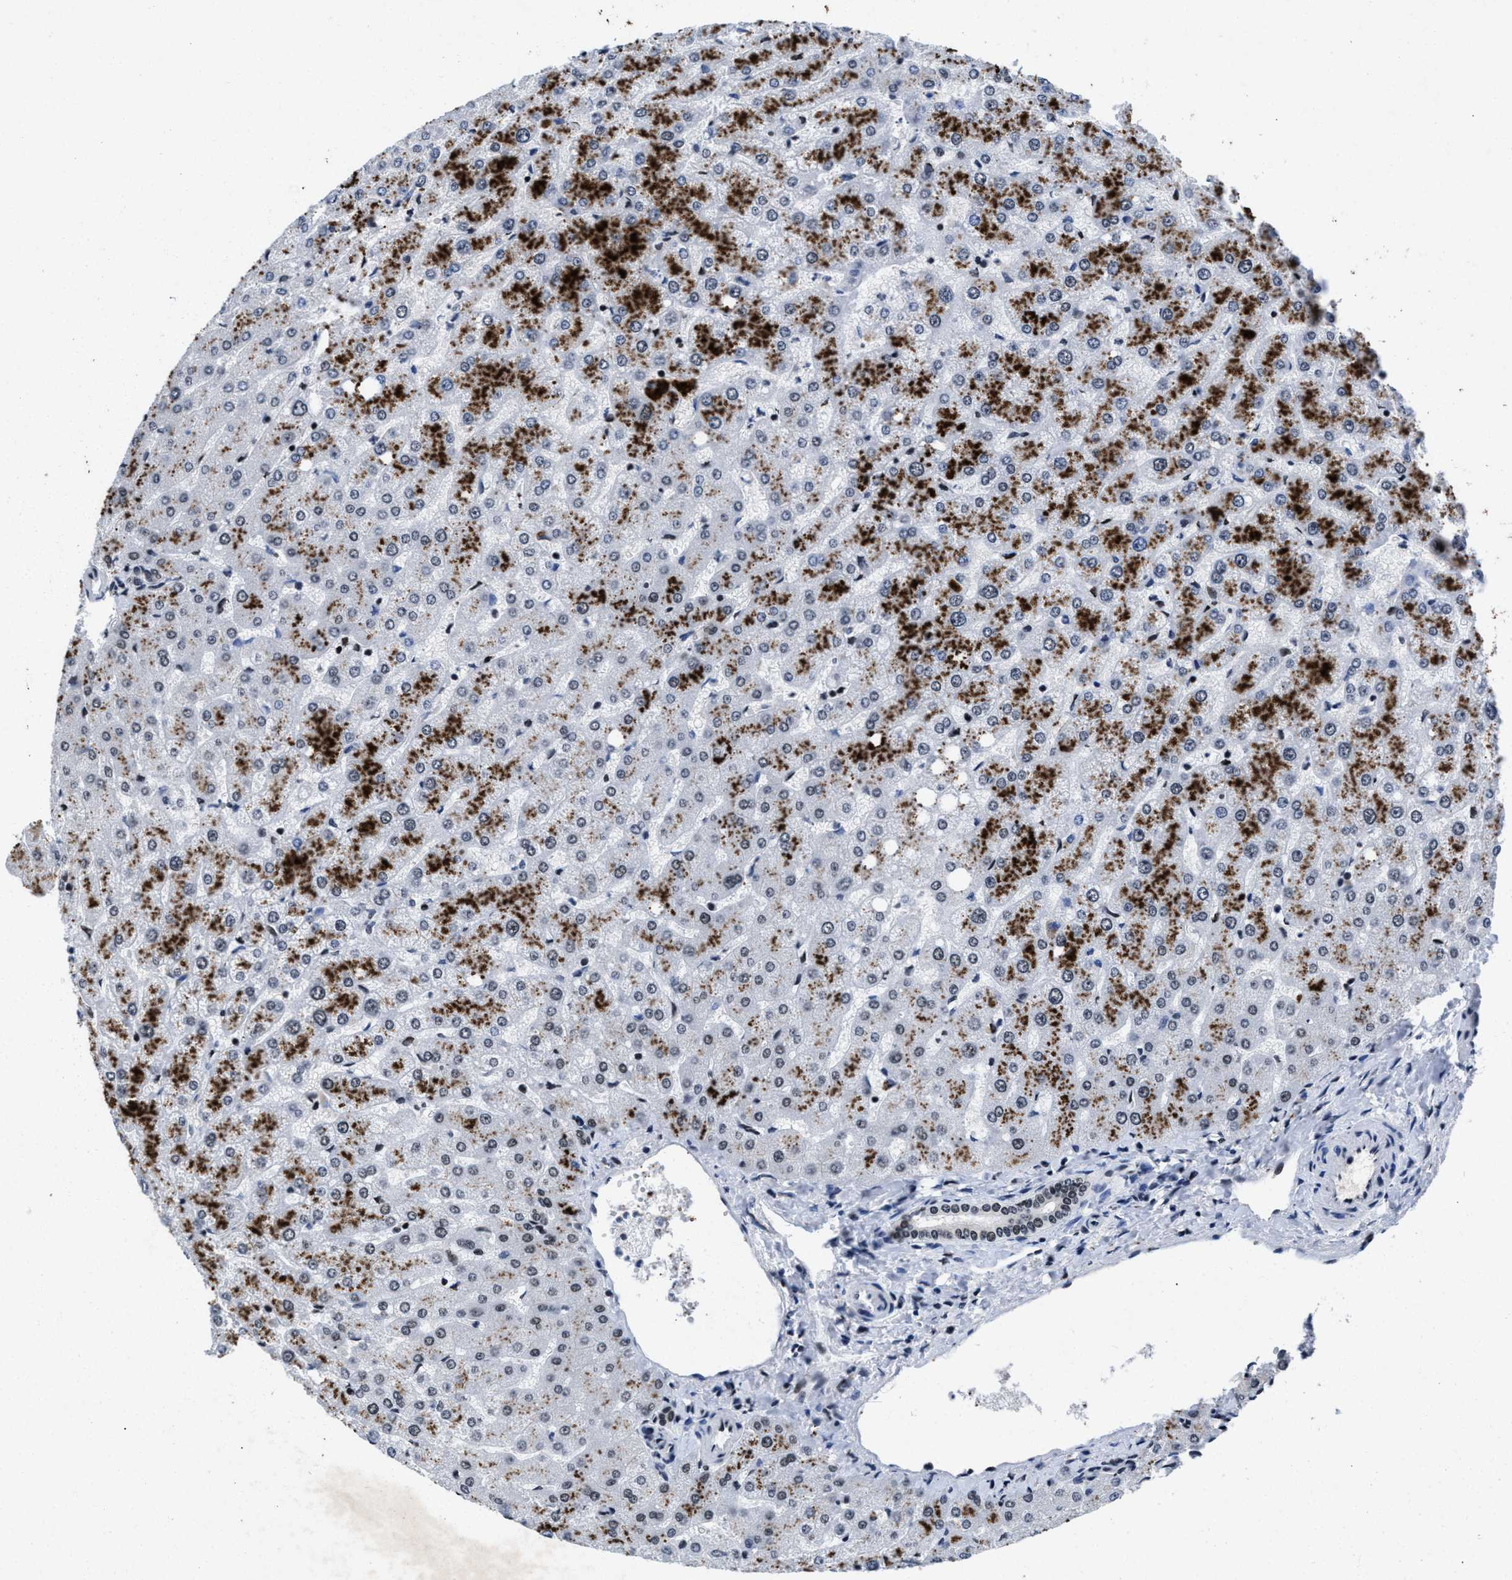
{"staining": {"intensity": "weak", "quantity": "<25%", "location": "nuclear"}, "tissue": "liver", "cell_type": "Cholangiocytes", "image_type": "normal", "snomed": [{"axis": "morphology", "description": "Normal tissue, NOS"}, {"axis": "topography", "description": "Liver"}], "caption": "The image displays no significant expression in cholangiocytes of liver.", "gene": "WDR81", "patient": {"sex": "female", "age": 54}}